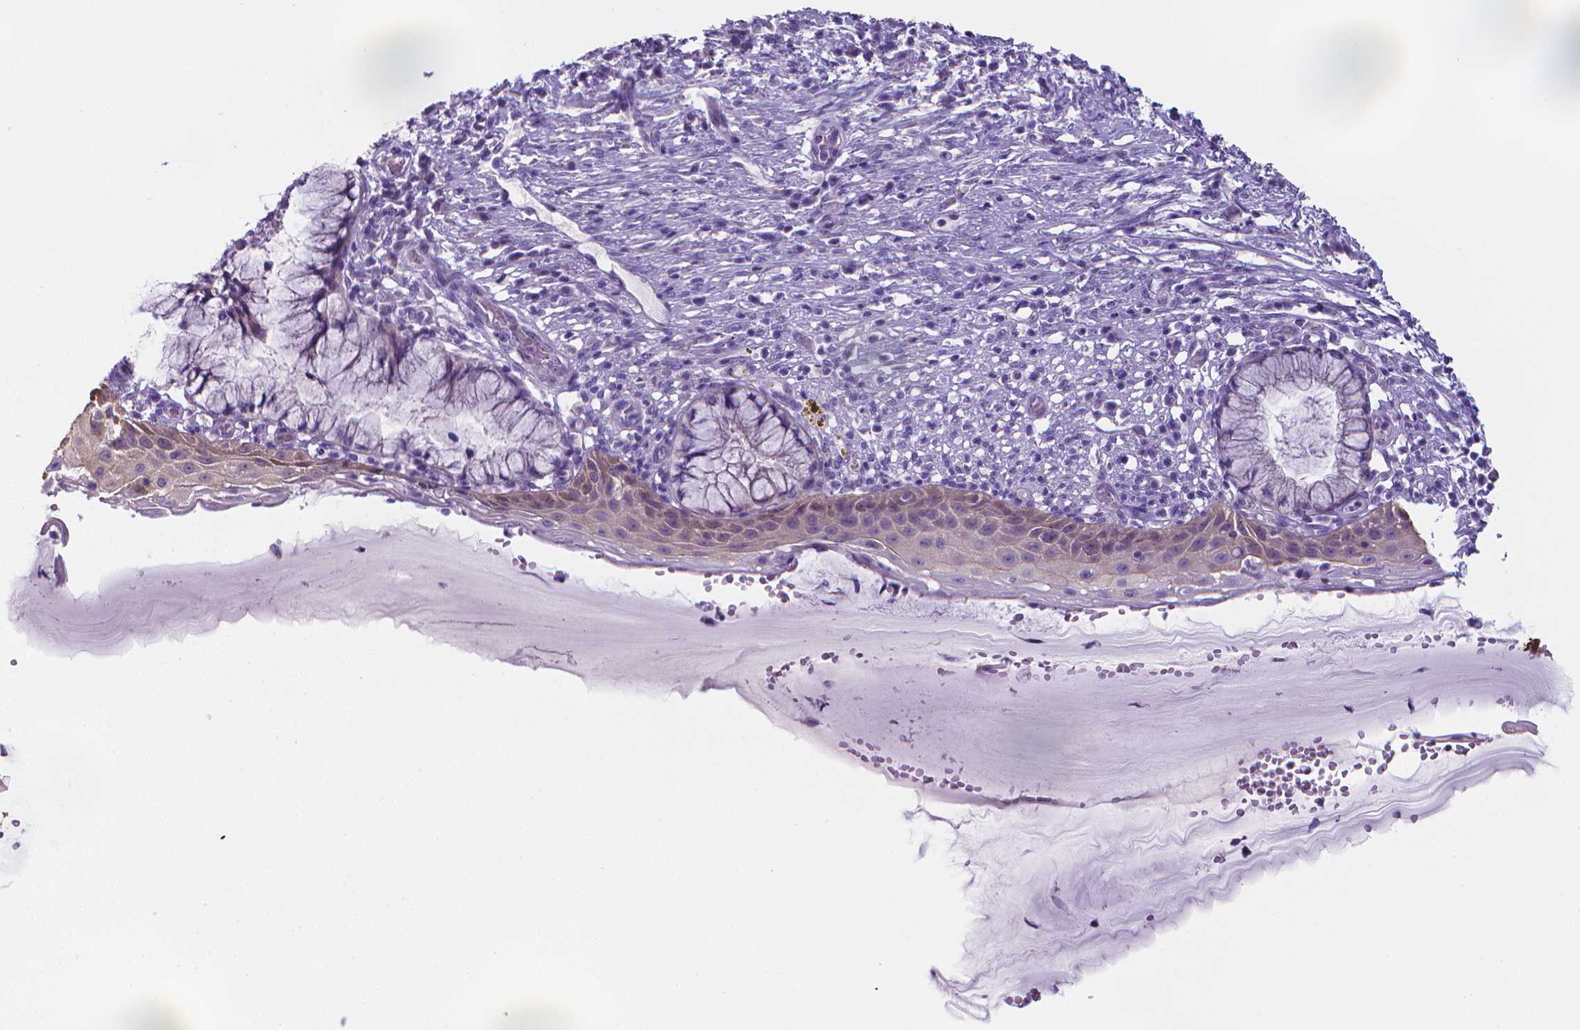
{"staining": {"intensity": "negative", "quantity": "none", "location": "none"}, "tissue": "cervix", "cell_type": "Glandular cells", "image_type": "normal", "snomed": [{"axis": "morphology", "description": "Normal tissue, NOS"}, {"axis": "topography", "description": "Cervix"}], "caption": "IHC histopathology image of normal cervix: cervix stained with DAB displays no significant protein positivity in glandular cells. The staining was performed using DAB to visualize the protein expression in brown, while the nuclei were stained in blue with hematoxylin (Magnification: 20x).", "gene": "LRRC73", "patient": {"sex": "female", "age": 37}}